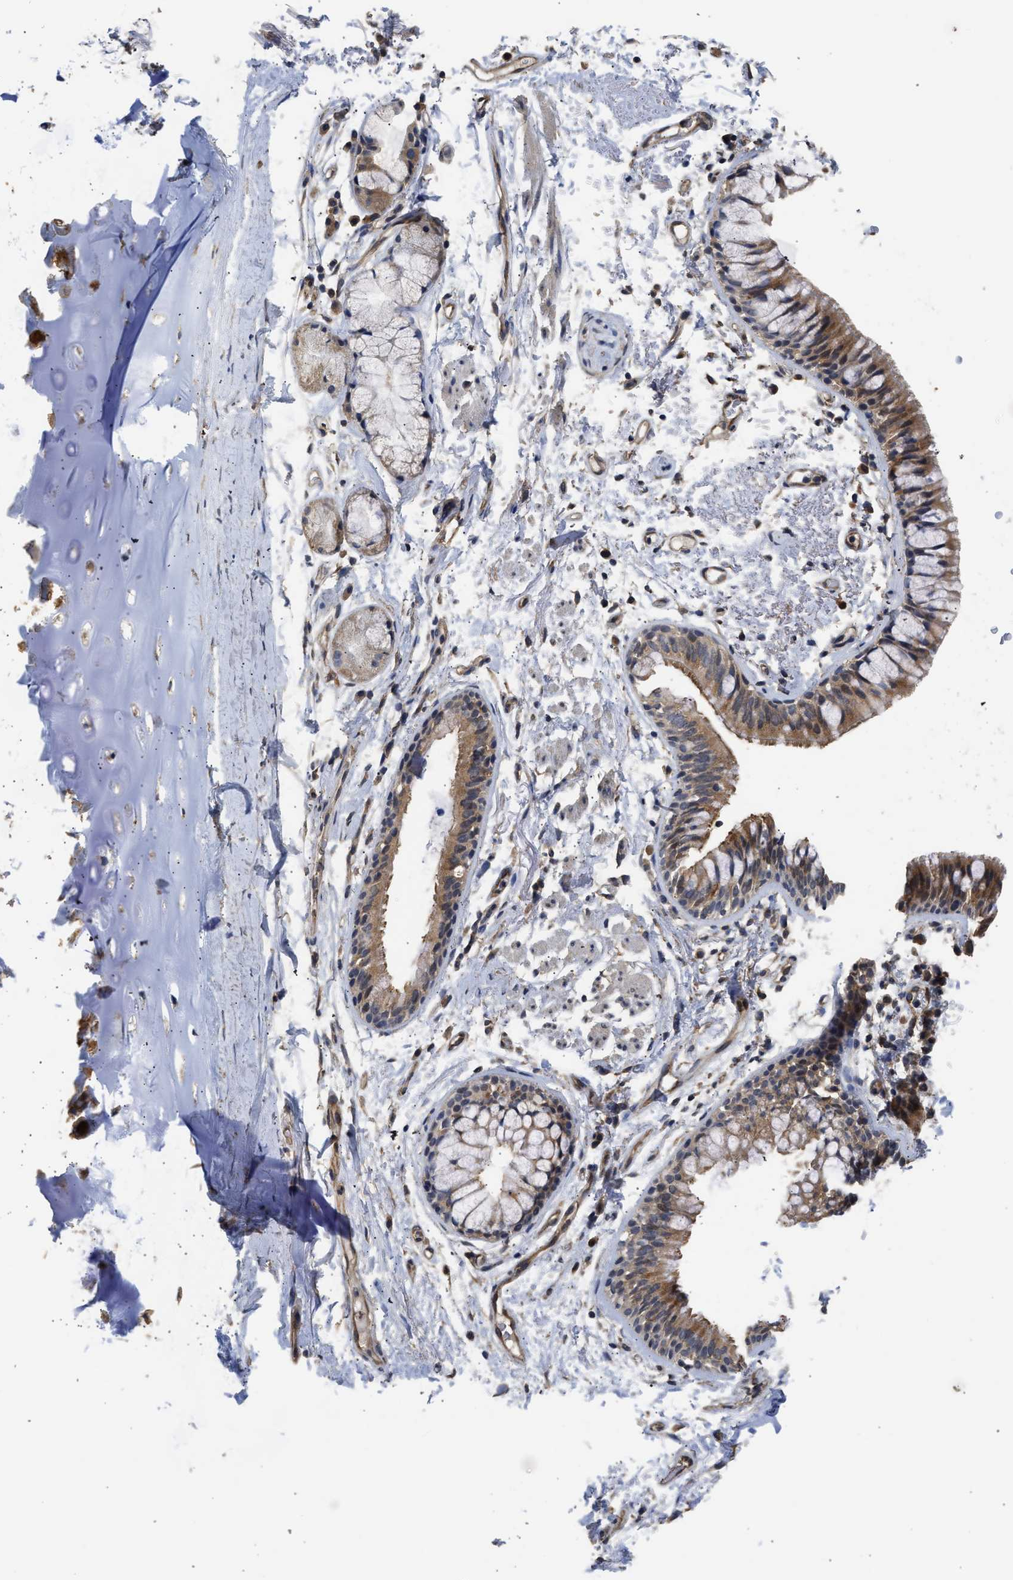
{"staining": {"intensity": "weak", "quantity": ">75%", "location": "cytoplasmic/membranous"}, "tissue": "adipose tissue", "cell_type": "Adipocytes", "image_type": "normal", "snomed": [{"axis": "morphology", "description": "Normal tissue, NOS"}, {"axis": "topography", "description": "Cartilage tissue"}, {"axis": "topography", "description": "Bronchus"}], "caption": "An immunohistochemistry (IHC) micrograph of unremarkable tissue is shown. Protein staining in brown labels weak cytoplasmic/membranous positivity in adipose tissue within adipocytes.", "gene": "SPINT2", "patient": {"sex": "female", "age": 73}}